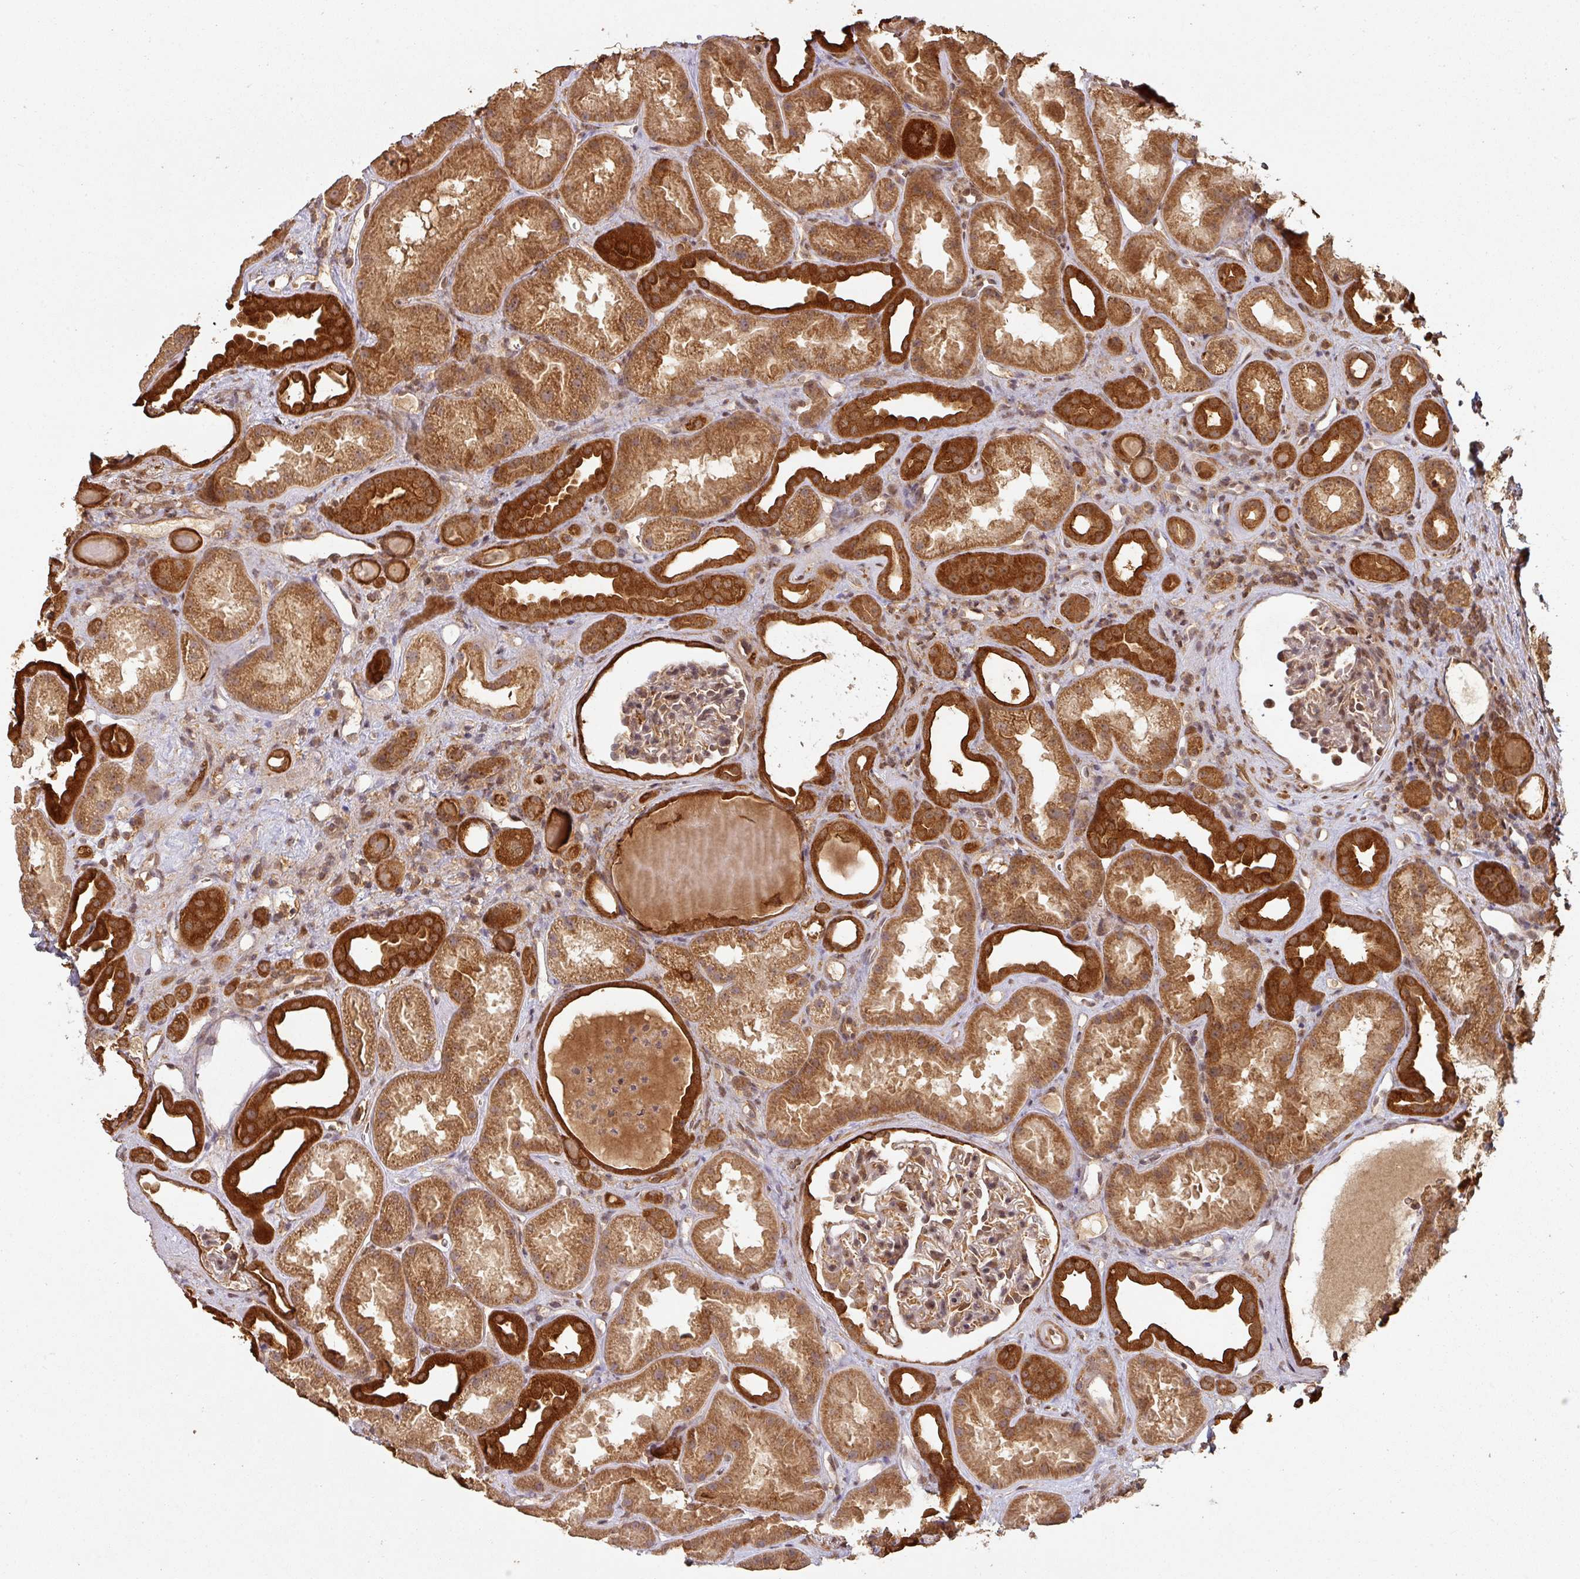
{"staining": {"intensity": "moderate", "quantity": "25%-75%", "location": "cytoplasmic/membranous,nuclear"}, "tissue": "kidney", "cell_type": "Cells in glomeruli", "image_type": "normal", "snomed": [{"axis": "morphology", "description": "Normal tissue, NOS"}, {"axis": "topography", "description": "Kidney"}], "caption": "A histopathology image of kidney stained for a protein shows moderate cytoplasmic/membranous,nuclear brown staining in cells in glomeruli. The protein of interest is shown in brown color, while the nuclei are stained blue.", "gene": "ZNF322", "patient": {"sex": "male", "age": 61}}